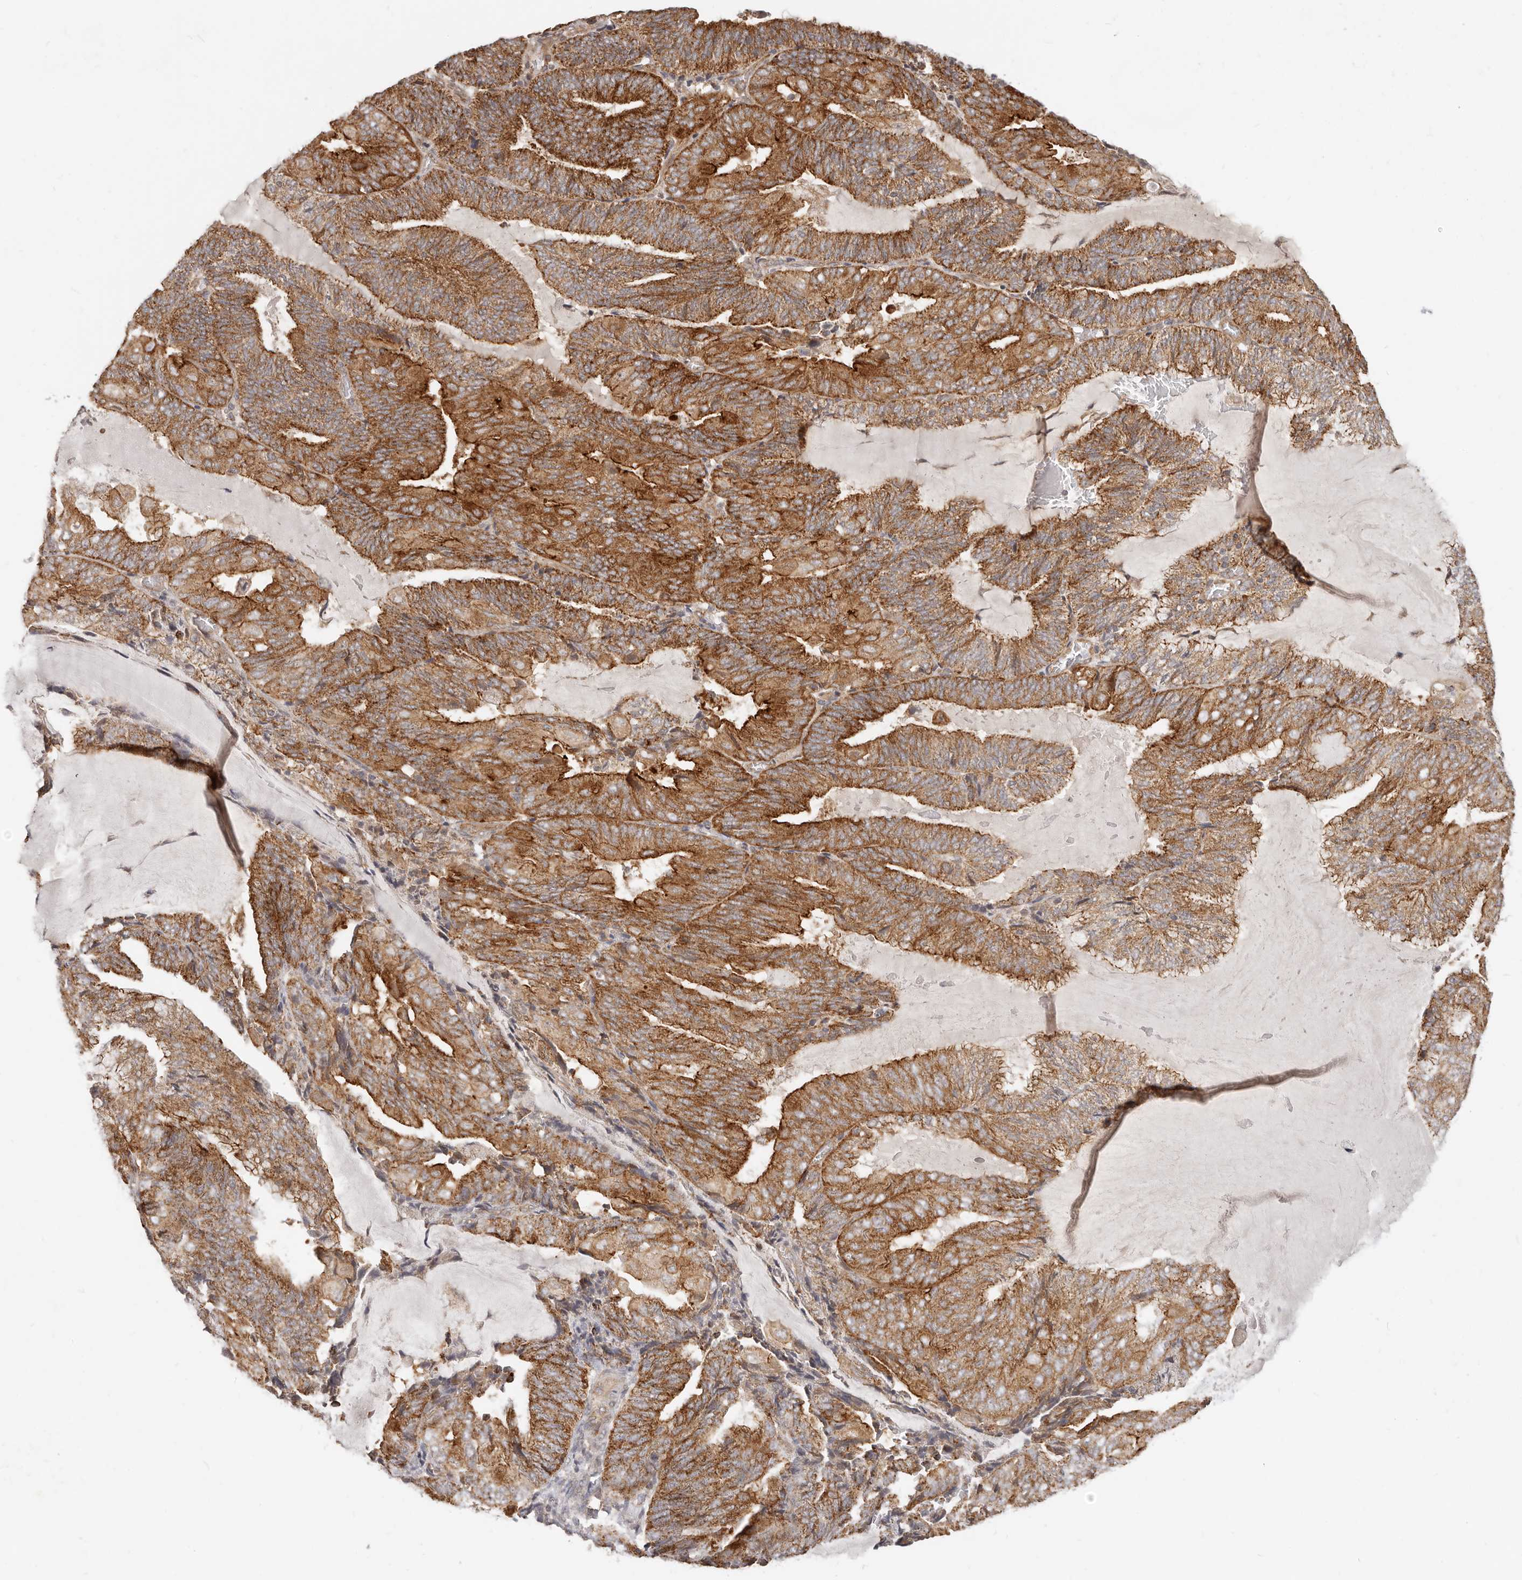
{"staining": {"intensity": "strong", "quantity": ">75%", "location": "cytoplasmic/membranous"}, "tissue": "endometrial cancer", "cell_type": "Tumor cells", "image_type": "cancer", "snomed": [{"axis": "morphology", "description": "Adenocarcinoma, NOS"}, {"axis": "topography", "description": "Endometrium"}], "caption": "This is a micrograph of immunohistochemistry (IHC) staining of endometrial cancer, which shows strong staining in the cytoplasmic/membranous of tumor cells.", "gene": "USP49", "patient": {"sex": "female", "age": 81}}